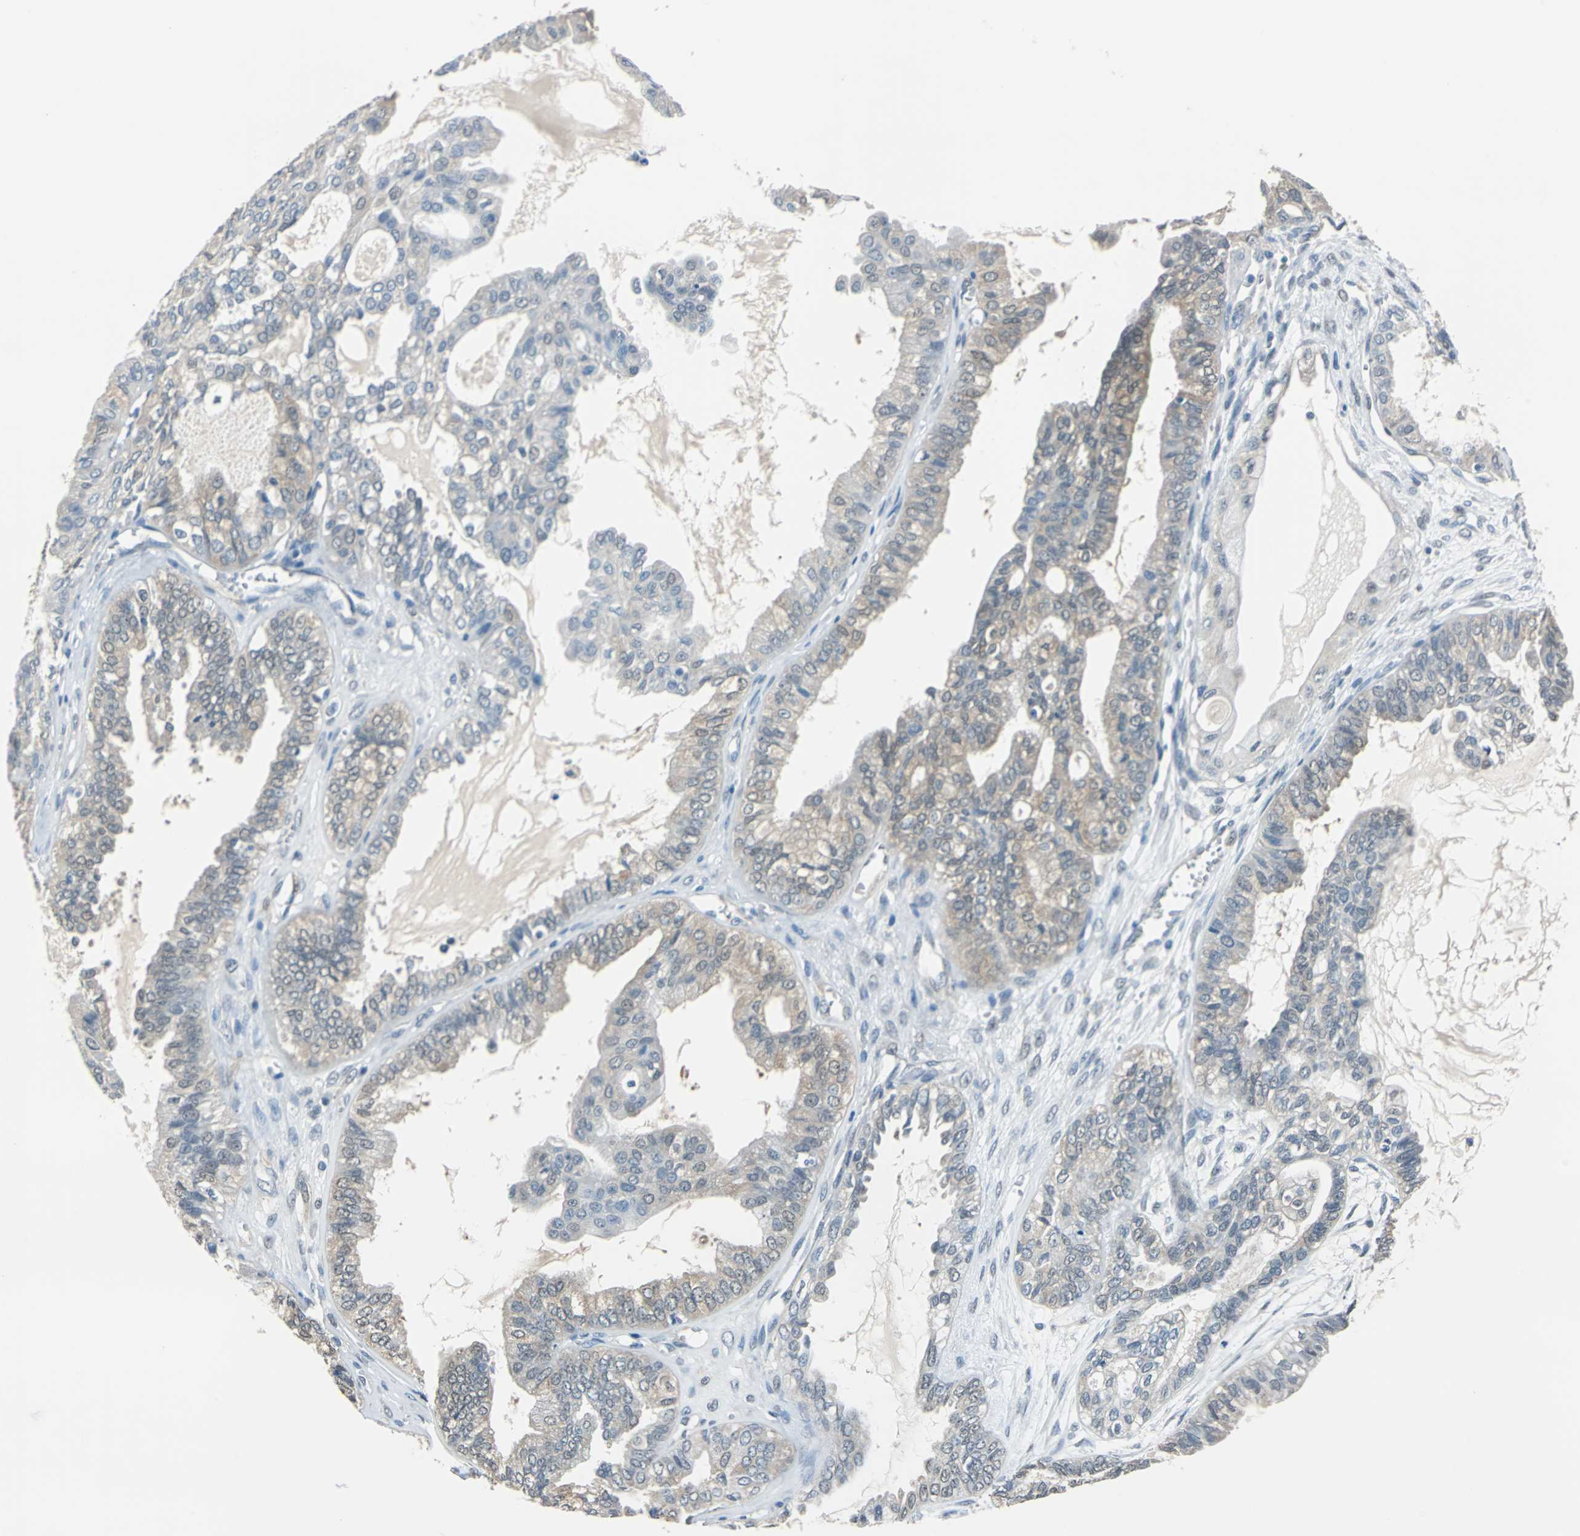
{"staining": {"intensity": "weak", "quantity": "25%-75%", "location": "cytoplasmic/membranous"}, "tissue": "ovarian cancer", "cell_type": "Tumor cells", "image_type": "cancer", "snomed": [{"axis": "morphology", "description": "Carcinoma, NOS"}, {"axis": "morphology", "description": "Carcinoma, endometroid"}, {"axis": "topography", "description": "Ovary"}], "caption": "This micrograph reveals ovarian endometroid carcinoma stained with IHC to label a protein in brown. The cytoplasmic/membranous of tumor cells show weak positivity for the protein. Nuclei are counter-stained blue.", "gene": "FKBP4", "patient": {"sex": "female", "age": 50}}